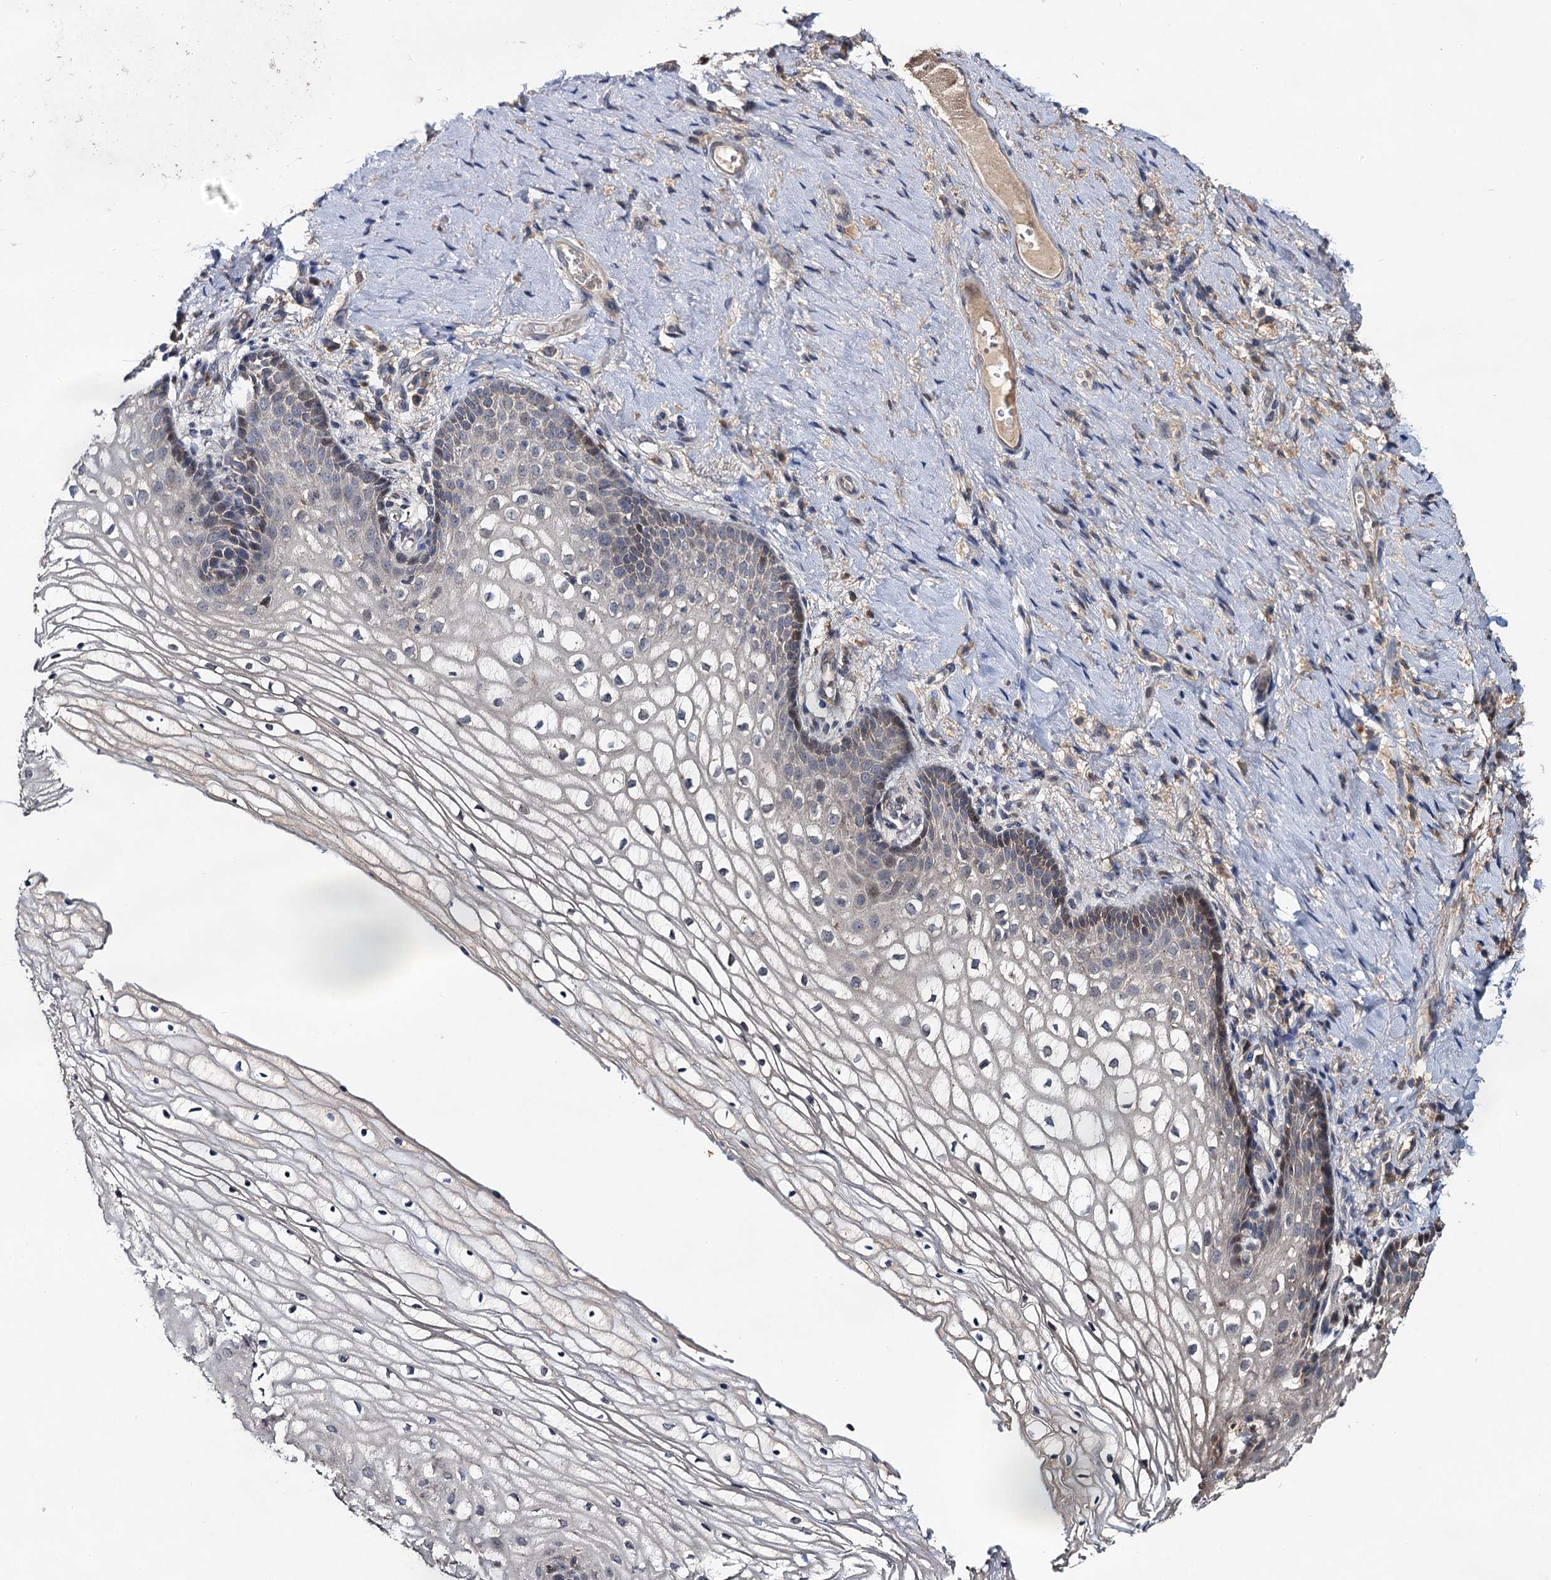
{"staining": {"intensity": "negative", "quantity": "none", "location": "none"}, "tissue": "vagina", "cell_type": "Squamous epithelial cells", "image_type": "normal", "snomed": [{"axis": "morphology", "description": "Normal tissue, NOS"}, {"axis": "topography", "description": "Vagina"}], "caption": "DAB immunohistochemical staining of normal human vagina demonstrates no significant positivity in squamous epithelial cells. The staining is performed using DAB (3,3'-diaminobenzidine) brown chromogen with nuclei counter-stained in using hematoxylin.", "gene": "TMEM39B", "patient": {"sex": "female", "age": 60}}